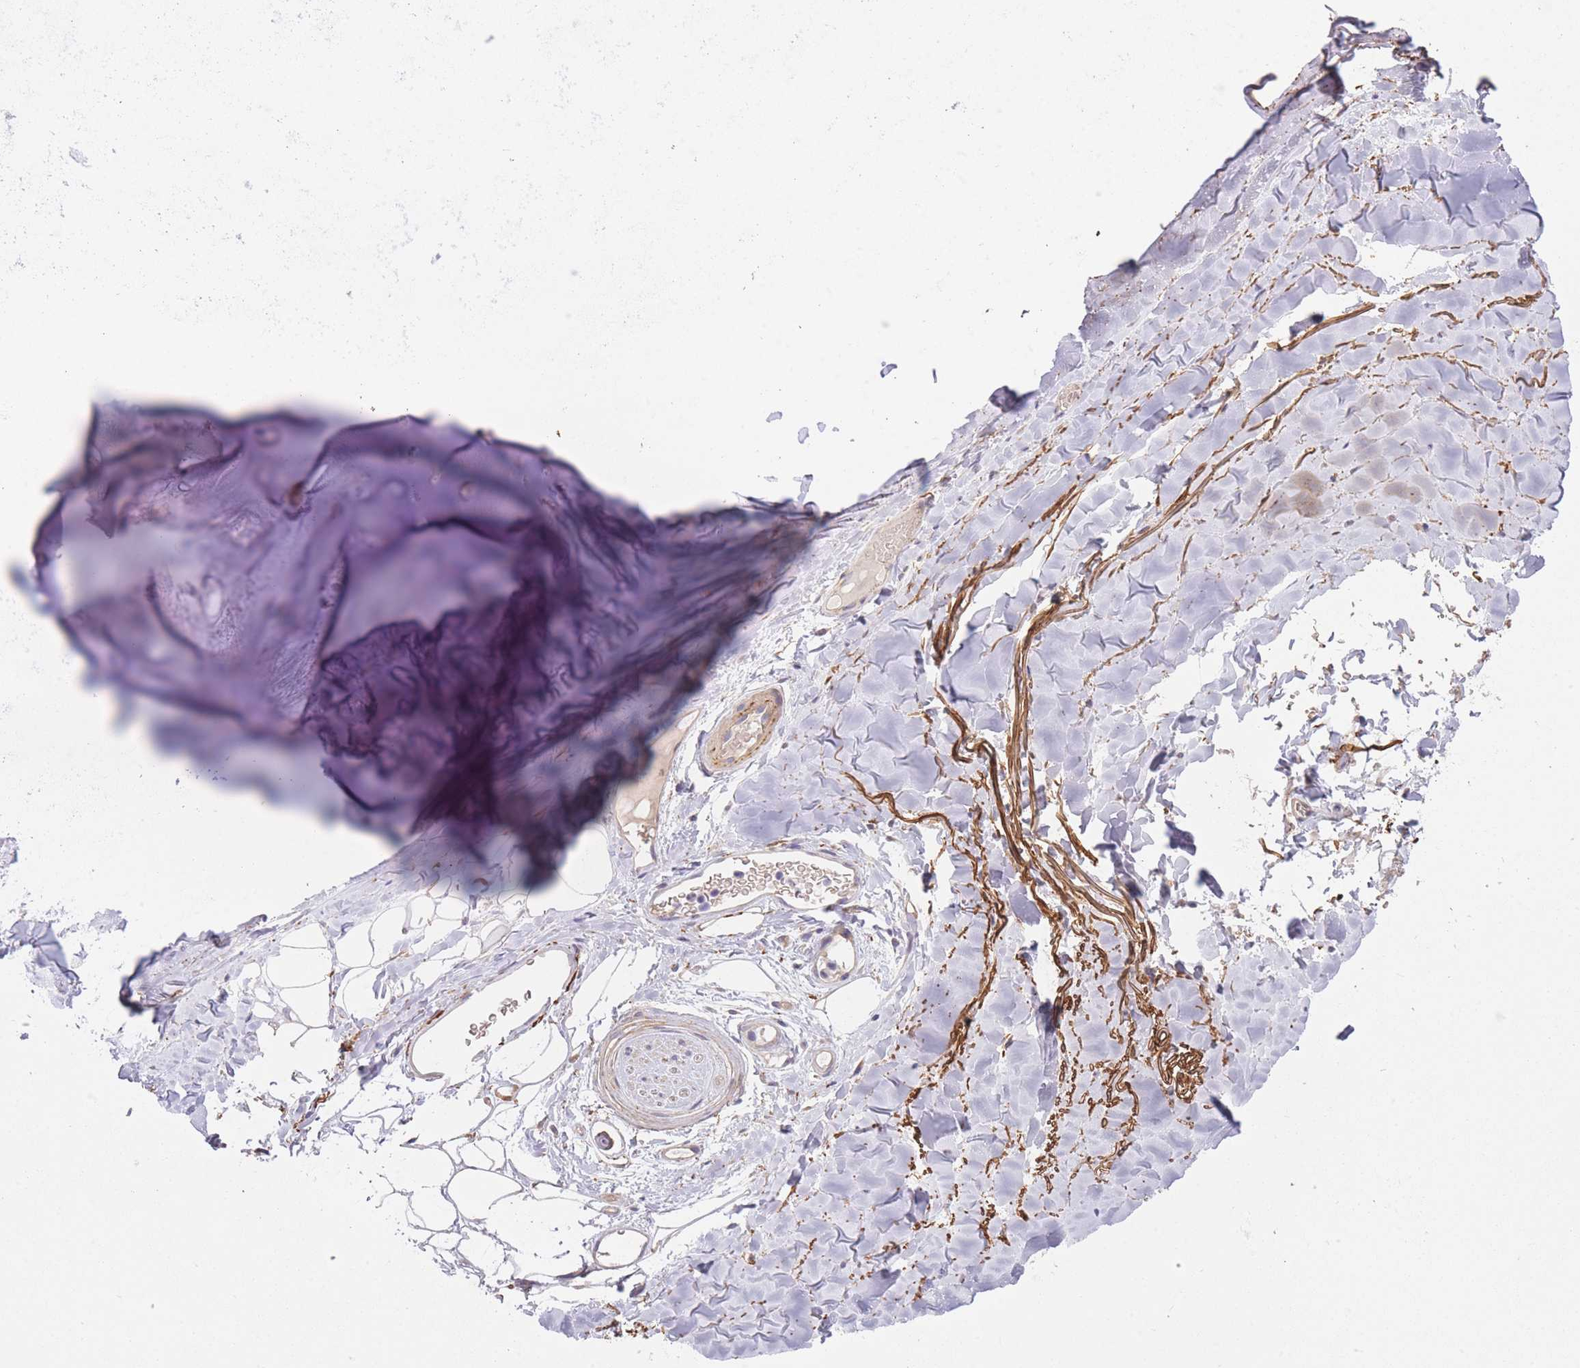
{"staining": {"intensity": "negative", "quantity": "none", "location": "none"}, "tissue": "adipose tissue", "cell_type": "Adipocytes", "image_type": "normal", "snomed": [{"axis": "morphology", "description": "Normal tissue, NOS"}, {"axis": "topography", "description": "Cartilage tissue"}], "caption": "Protein analysis of benign adipose tissue reveals no significant positivity in adipocytes.", "gene": "REV1", "patient": {"sex": "male", "age": 80}}